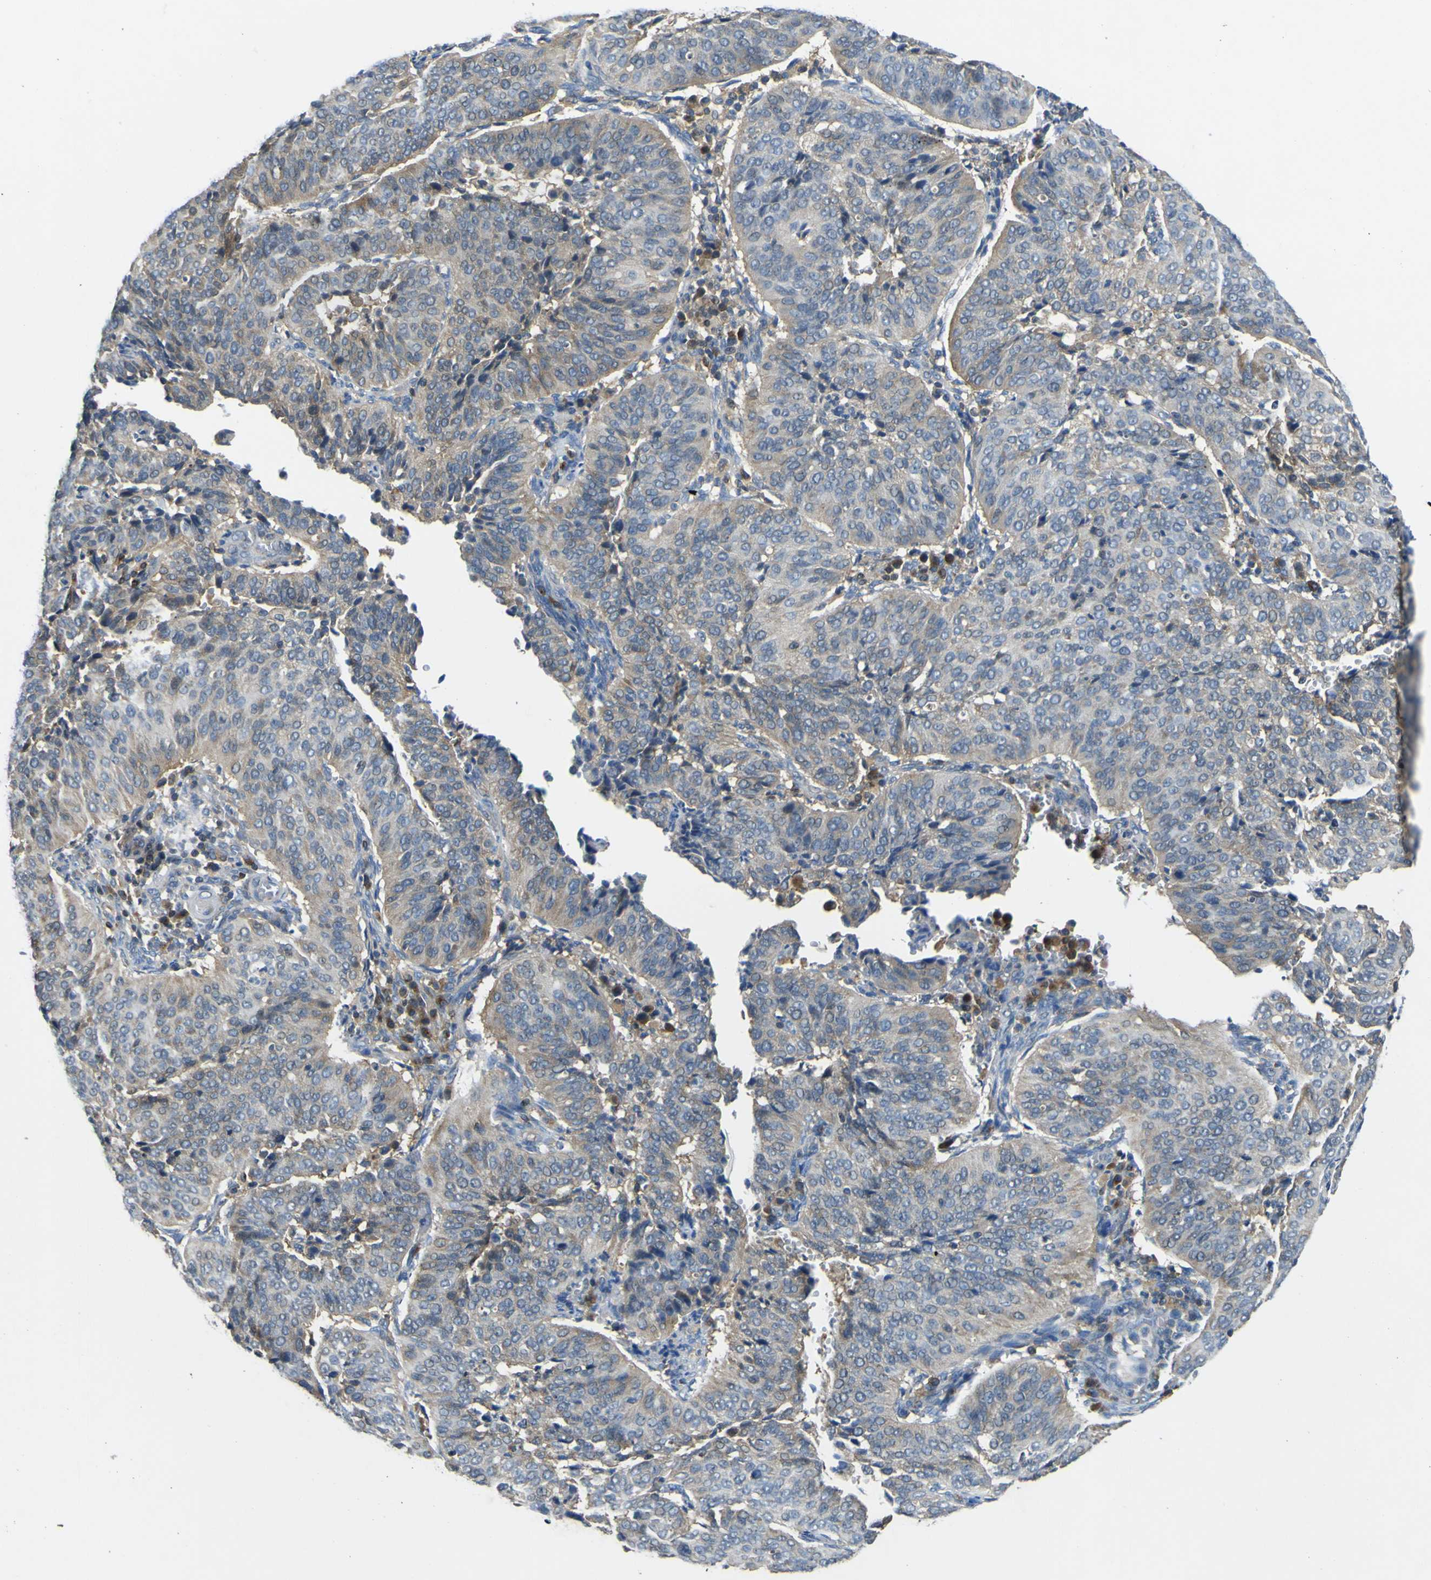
{"staining": {"intensity": "moderate", "quantity": "25%-75%", "location": "cytoplasmic/membranous"}, "tissue": "cervical cancer", "cell_type": "Tumor cells", "image_type": "cancer", "snomed": [{"axis": "morphology", "description": "Normal tissue, NOS"}, {"axis": "morphology", "description": "Squamous cell carcinoma, NOS"}, {"axis": "topography", "description": "Cervix"}], "caption": "Human cervical squamous cell carcinoma stained with a brown dye displays moderate cytoplasmic/membranous positive staining in about 25%-75% of tumor cells.", "gene": "EML2", "patient": {"sex": "female", "age": 39}}